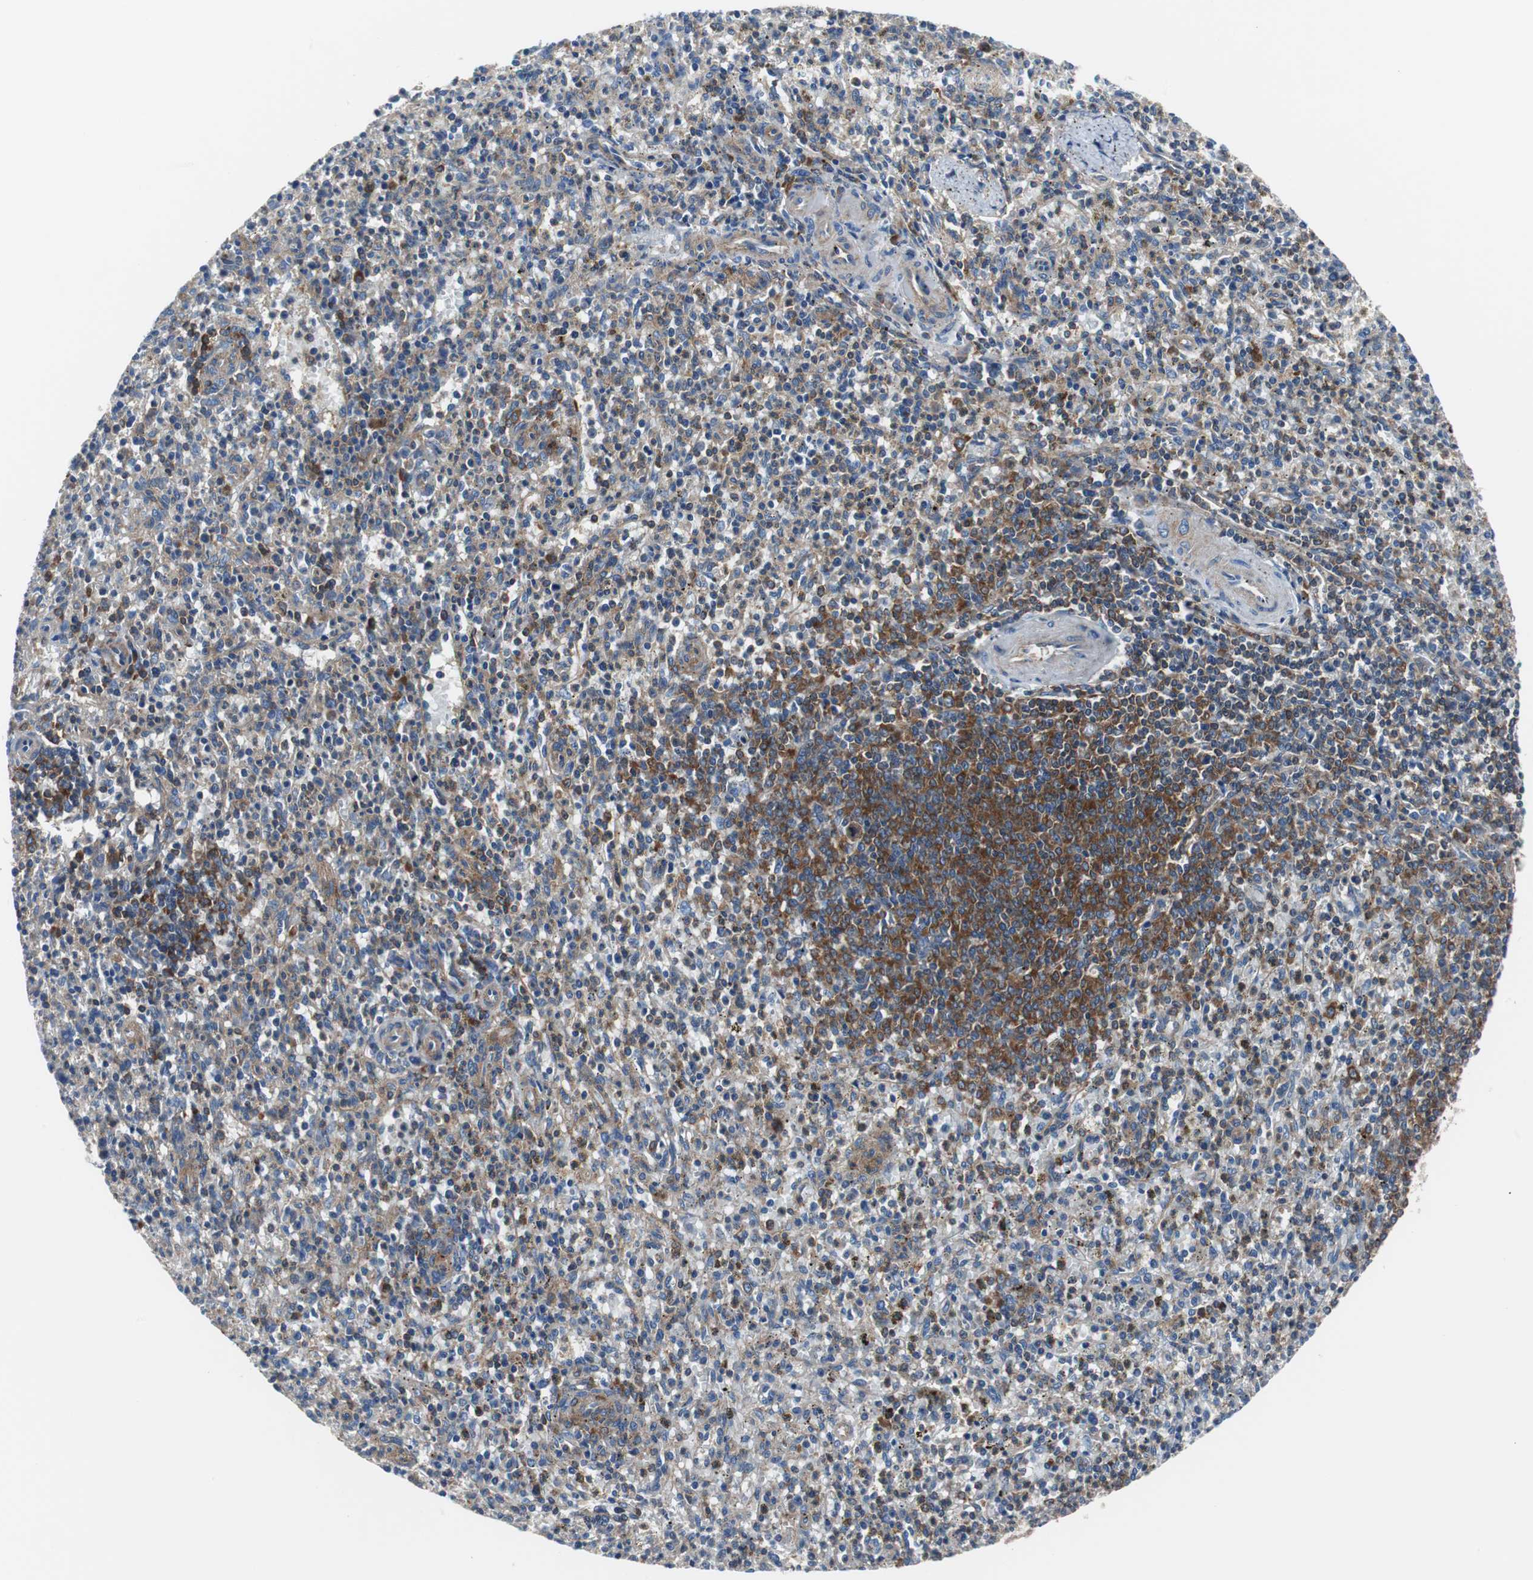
{"staining": {"intensity": "moderate", "quantity": ">75%", "location": "cytoplasmic/membranous"}, "tissue": "spleen", "cell_type": "Cells in red pulp", "image_type": "normal", "snomed": [{"axis": "morphology", "description": "Normal tissue, NOS"}, {"axis": "topography", "description": "Spleen"}], "caption": "An IHC image of normal tissue is shown. Protein staining in brown highlights moderate cytoplasmic/membranous positivity in spleen within cells in red pulp.", "gene": "BRAF", "patient": {"sex": "male", "age": 72}}